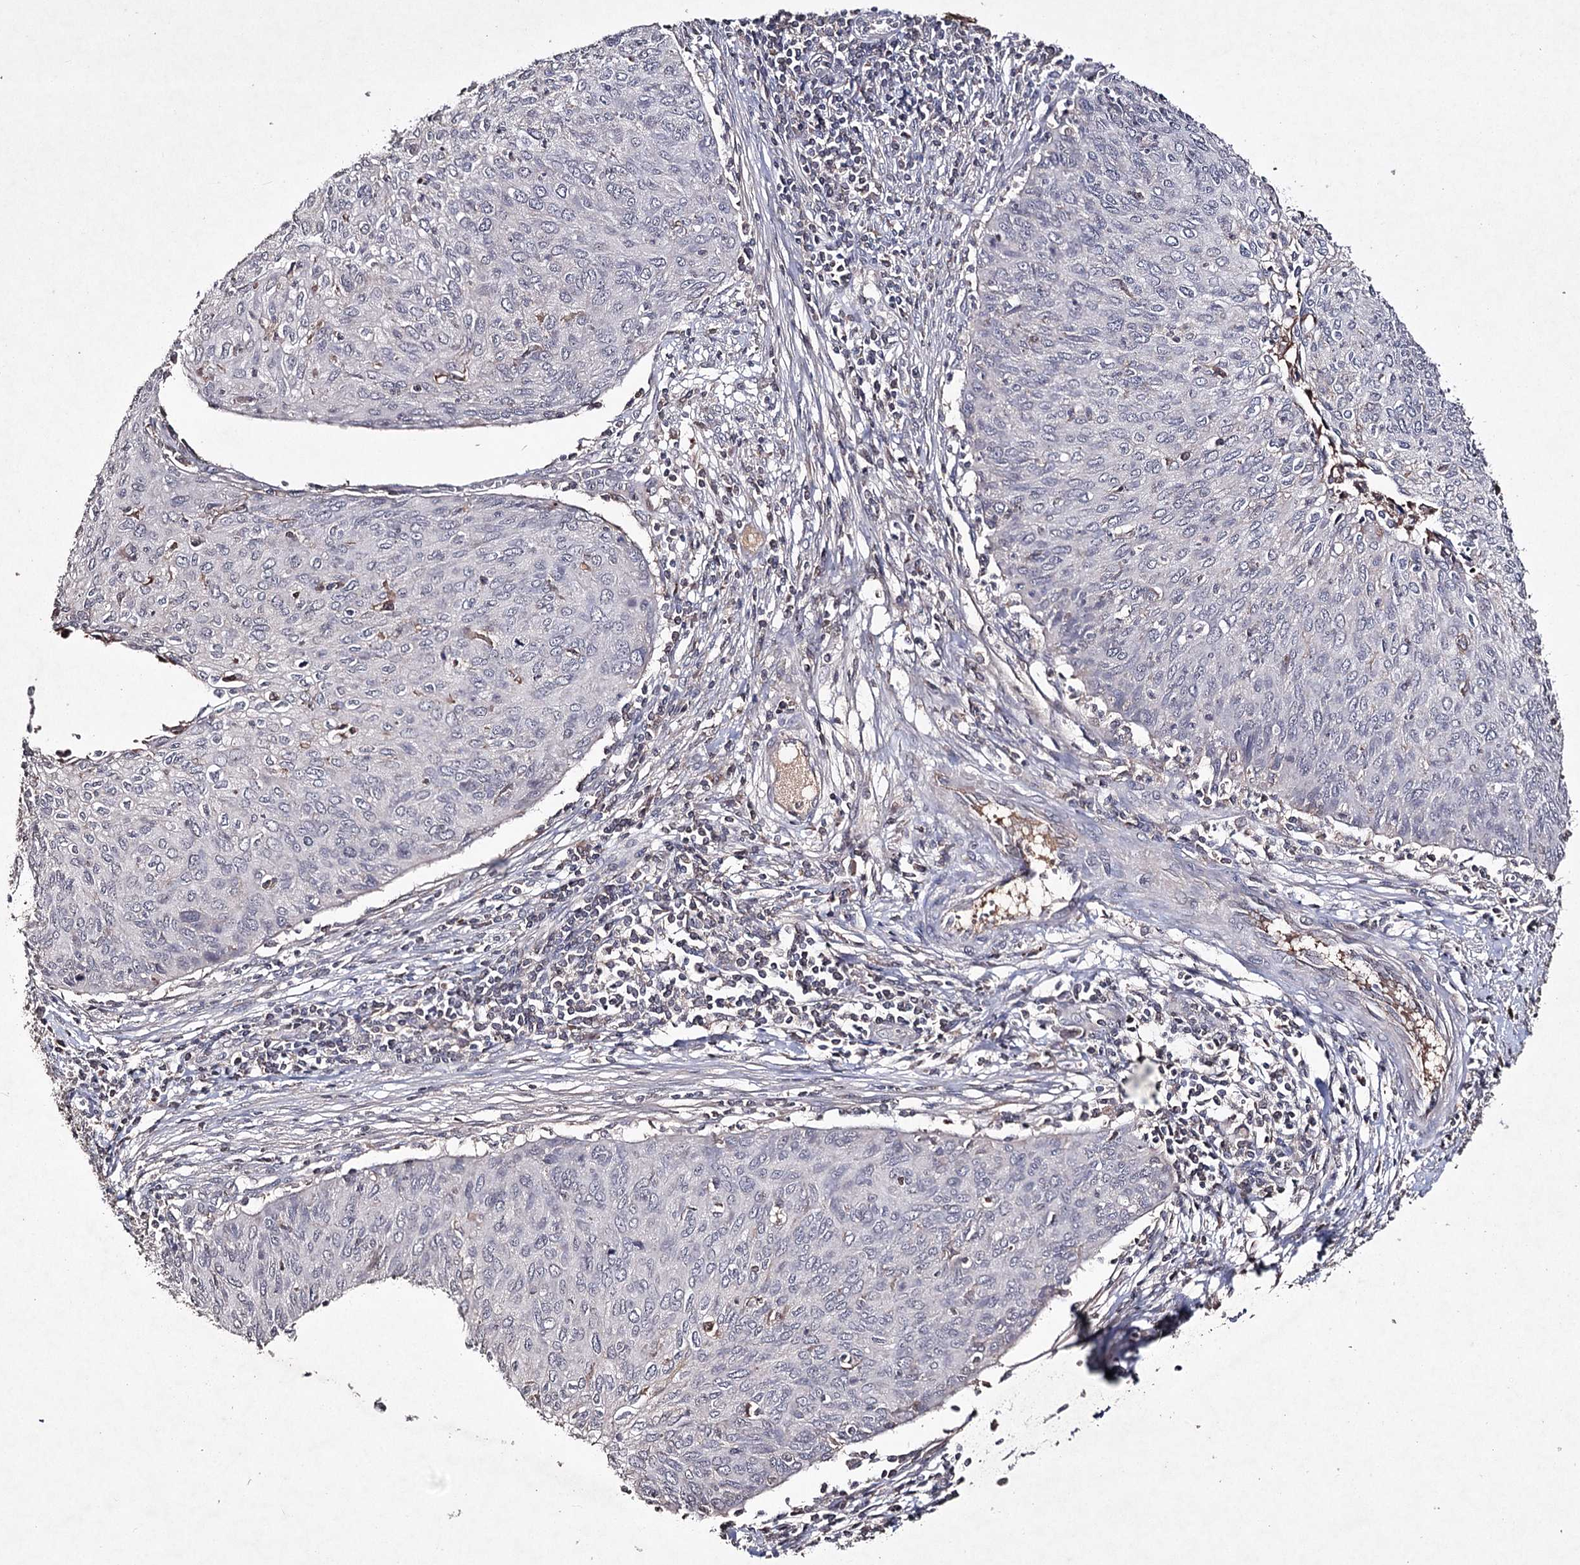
{"staining": {"intensity": "negative", "quantity": "none", "location": "none"}, "tissue": "cervical cancer", "cell_type": "Tumor cells", "image_type": "cancer", "snomed": [{"axis": "morphology", "description": "Squamous cell carcinoma, NOS"}, {"axis": "topography", "description": "Cervix"}], "caption": "This is a photomicrograph of immunohistochemistry (IHC) staining of squamous cell carcinoma (cervical), which shows no staining in tumor cells.", "gene": "SYNGR3", "patient": {"sex": "female", "age": 38}}